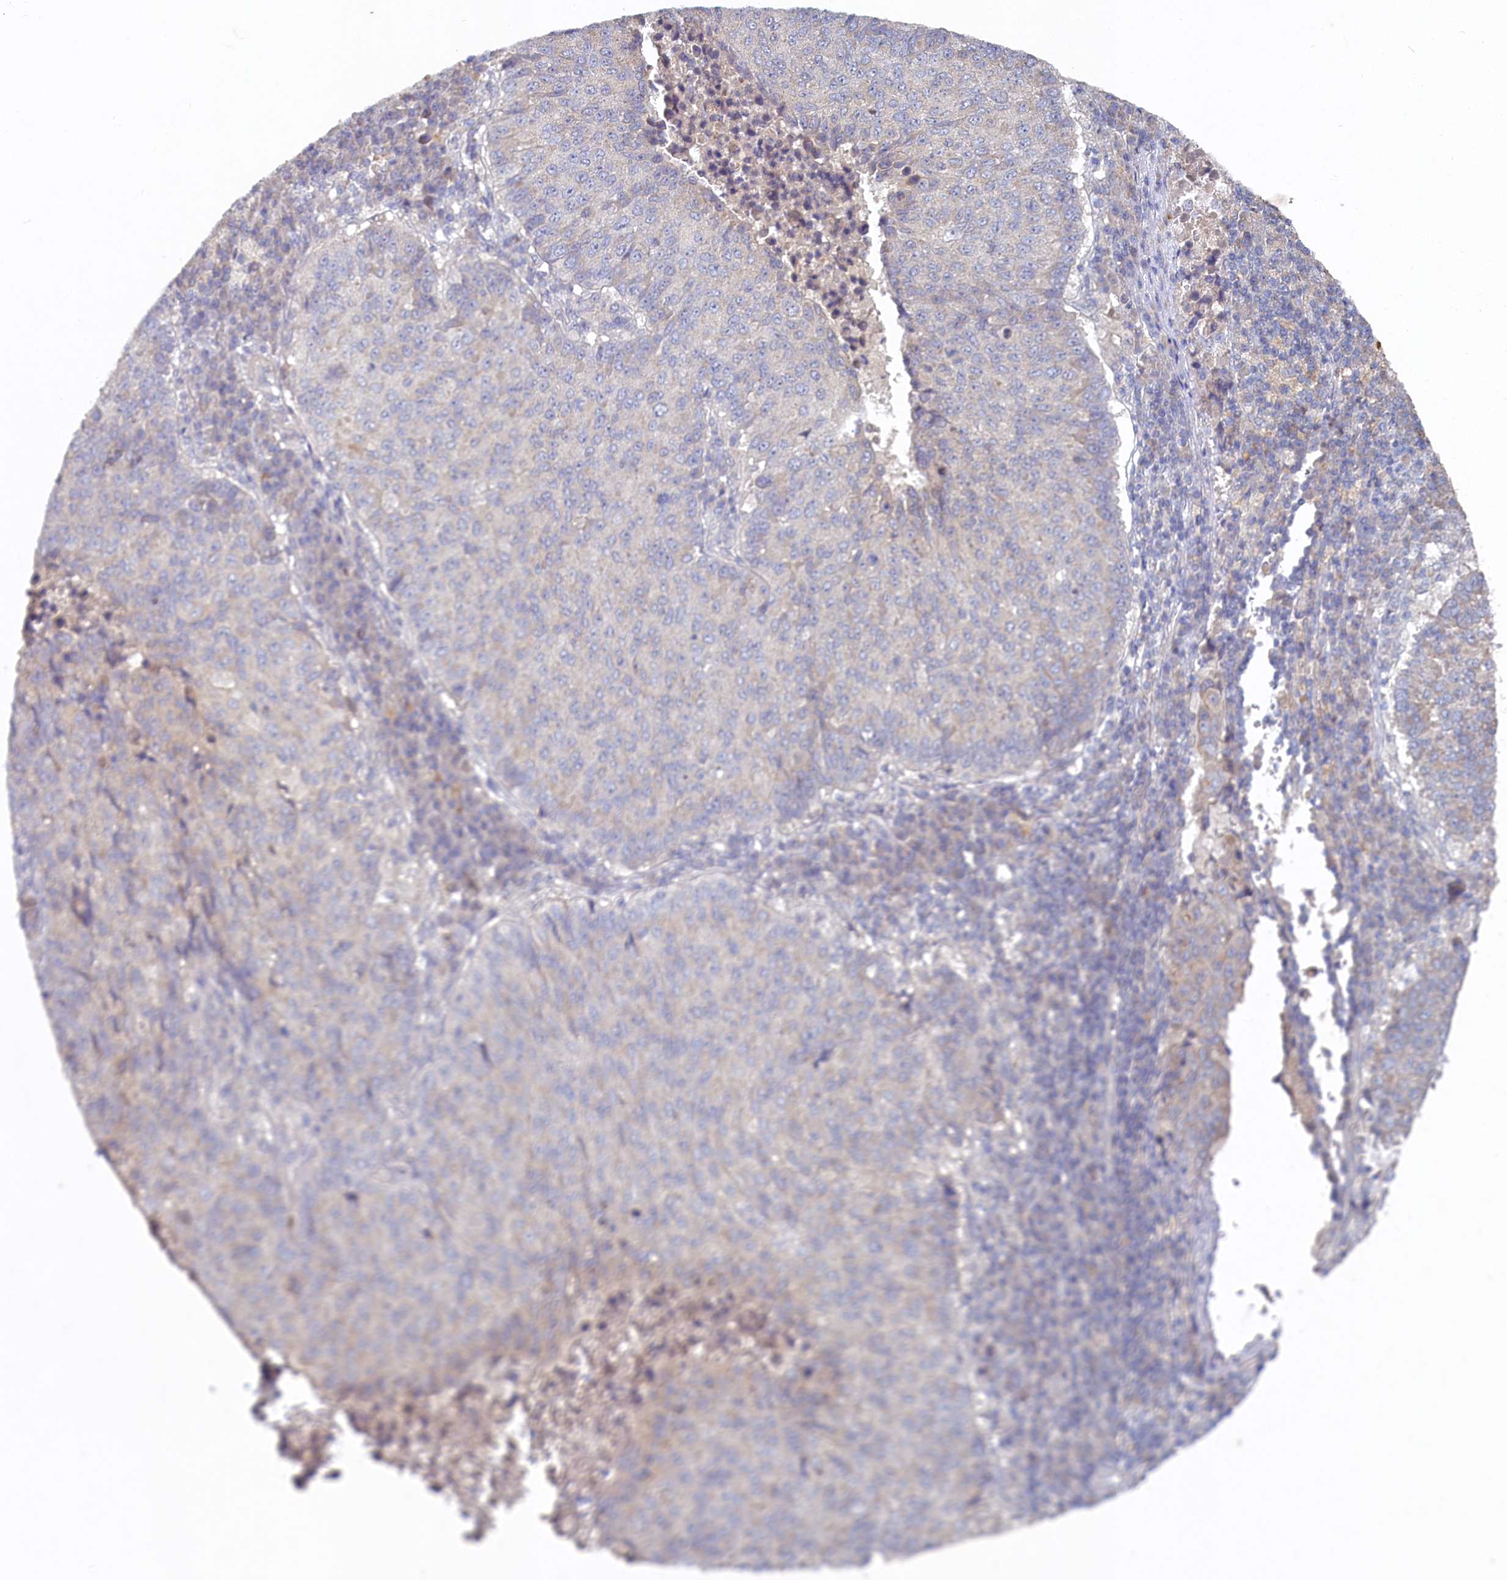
{"staining": {"intensity": "negative", "quantity": "none", "location": "none"}, "tissue": "lung cancer", "cell_type": "Tumor cells", "image_type": "cancer", "snomed": [{"axis": "morphology", "description": "Squamous cell carcinoma, NOS"}, {"axis": "topography", "description": "Lung"}], "caption": "The histopathology image shows no significant positivity in tumor cells of squamous cell carcinoma (lung).", "gene": "HERC3", "patient": {"sex": "male", "age": 73}}